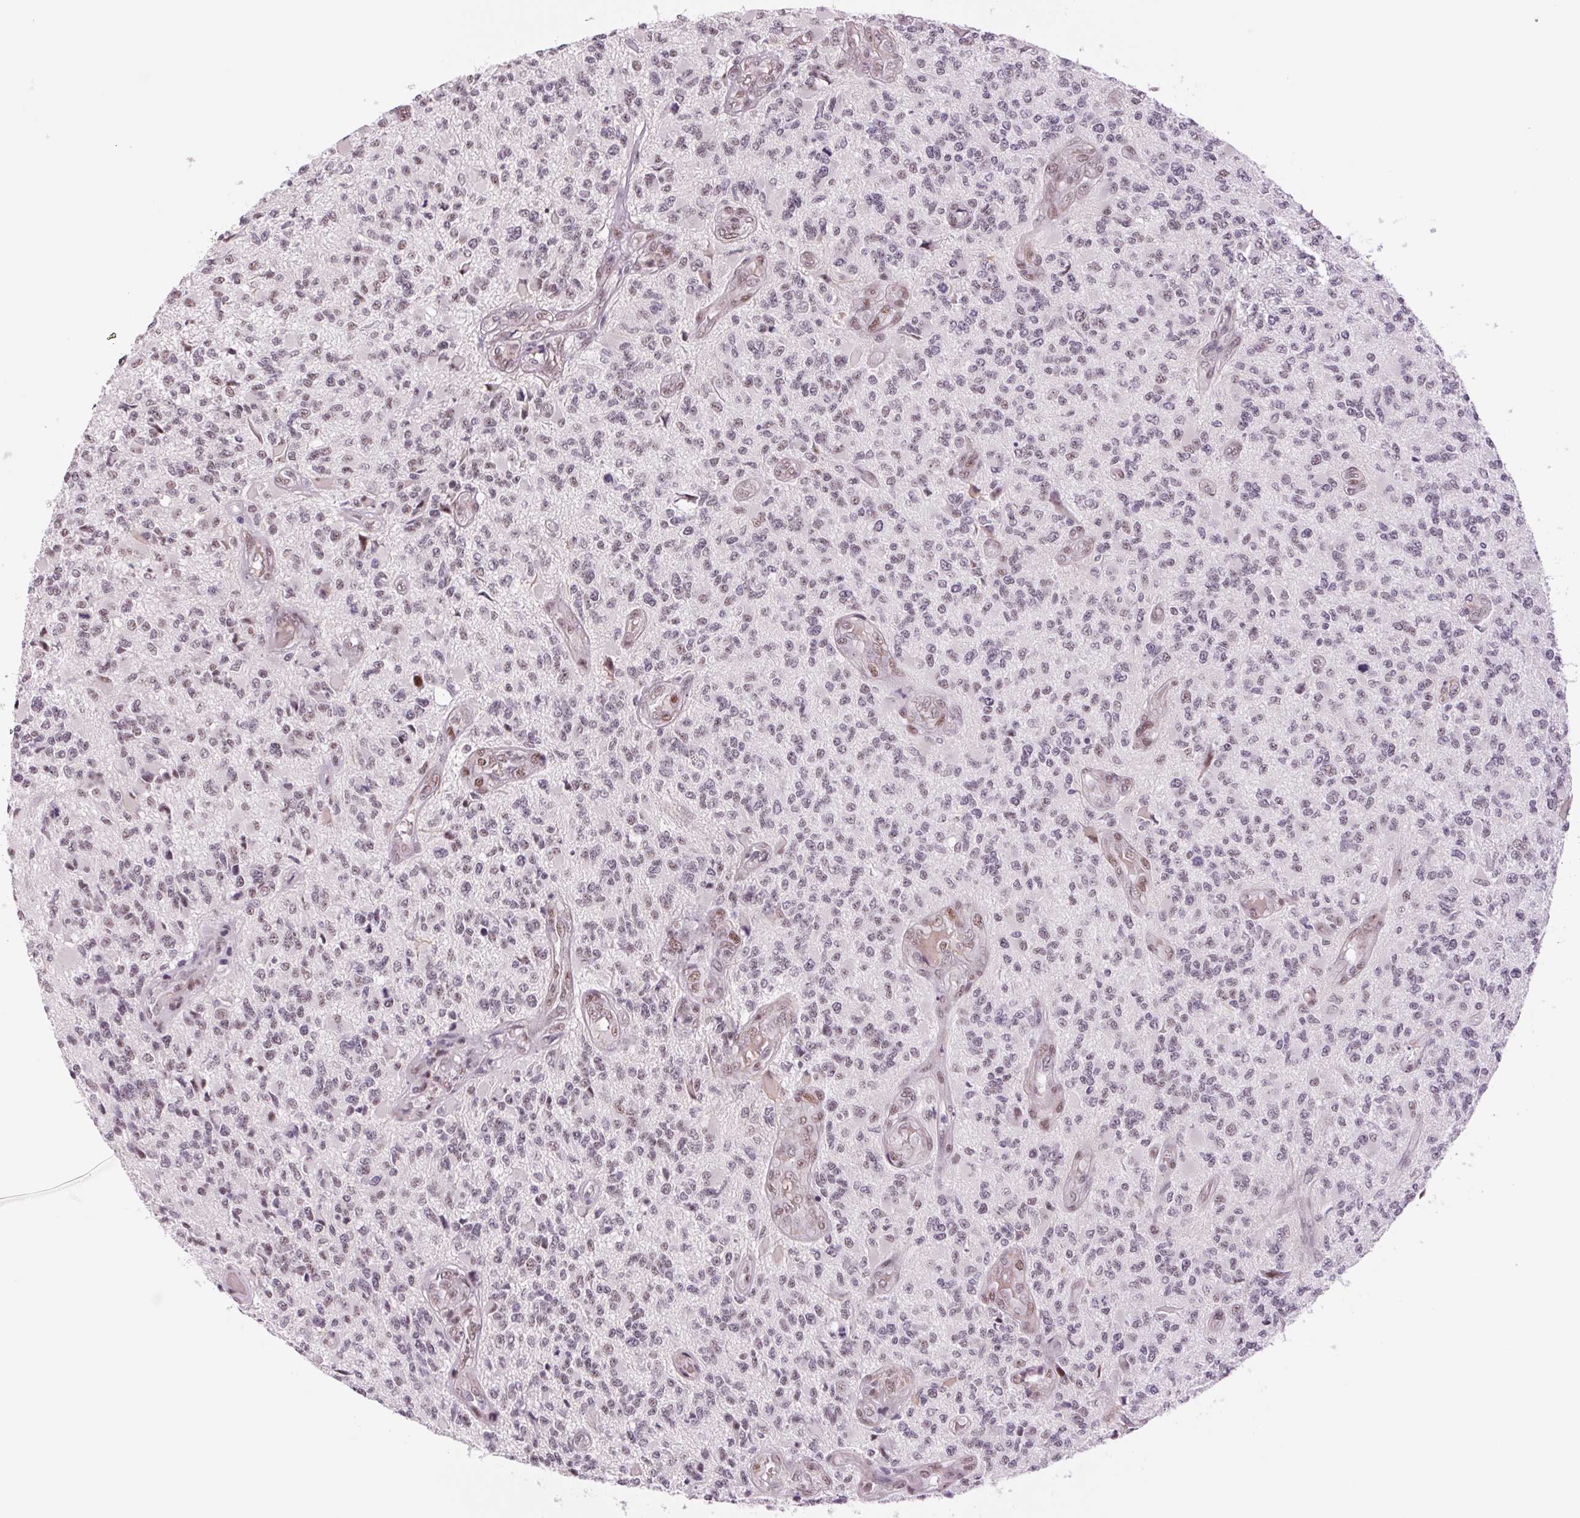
{"staining": {"intensity": "negative", "quantity": "none", "location": "none"}, "tissue": "glioma", "cell_type": "Tumor cells", "image_type": "cancer", "snomed": [{"axis": "morphology", "description": "Glioma, malignant, High grade"}, {"axis": "topography", "description": "Brain"}], "caption": "Immunohistochemistry of human glioma displays no positivity in tumor cells.", "gene": "ZC3H14", "patient": {"sex": "female", "age": 63}}